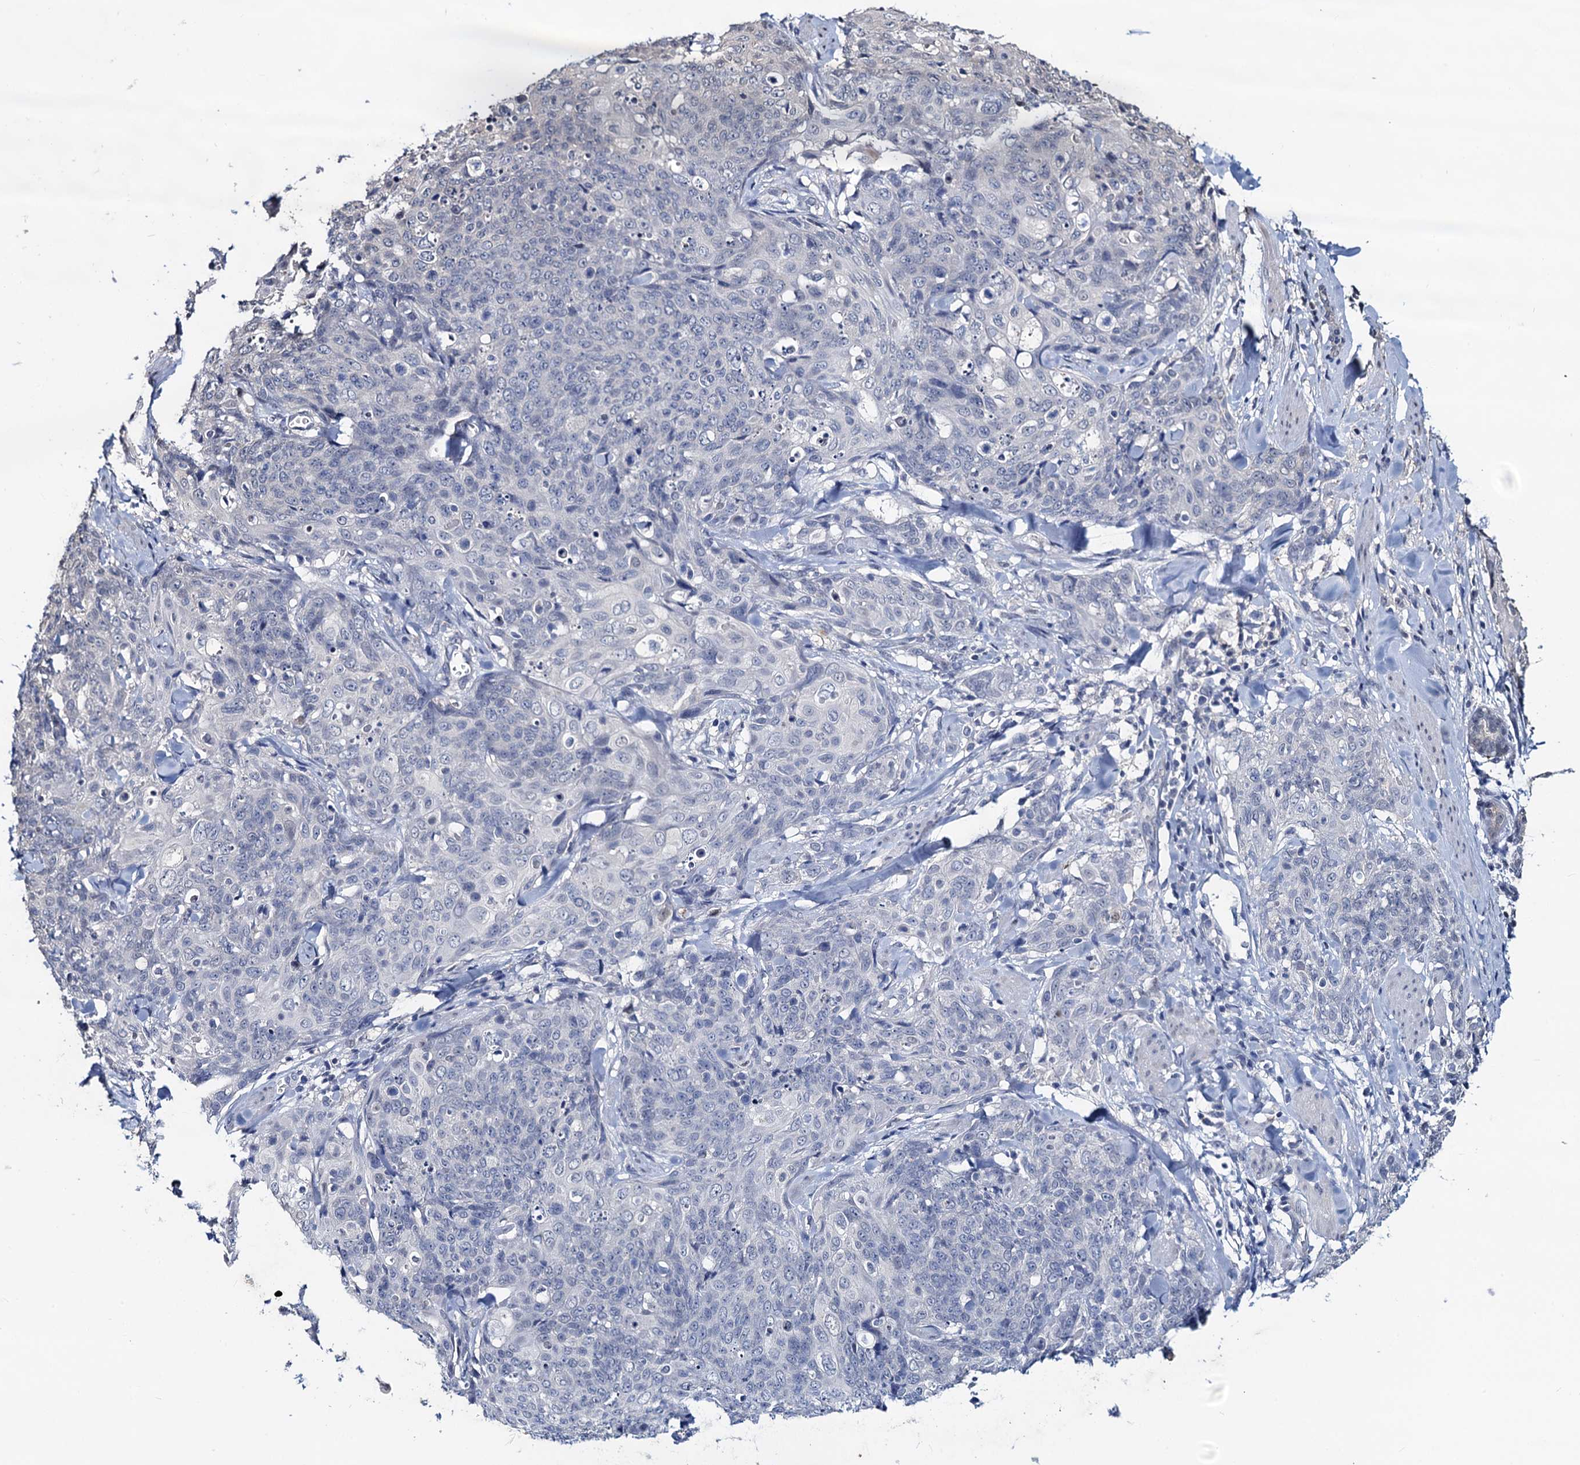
{"staining": {"intensity": "negative", "quantity": "none", "location": "none"}, "tissue": "skin cancer", "cell_type": "Tumor cells", "image_type": "cancer", "snomed": [{"axis": "morphology", "description": "Squamous cell carcinoma, NOS"}, {"axis": "topography", "description": "Skin"}, {"axis": "topography", "description": "Vulva"}], "caption": "Immunohistochemistry (IHC) micrograph of human skin cancer (squamous cell carcinoma) stained for a protein (brown), which reveals no positivity in tumor cells.", "gene": "RTKN2", "patient": {"sex": "female", "age": 85}}